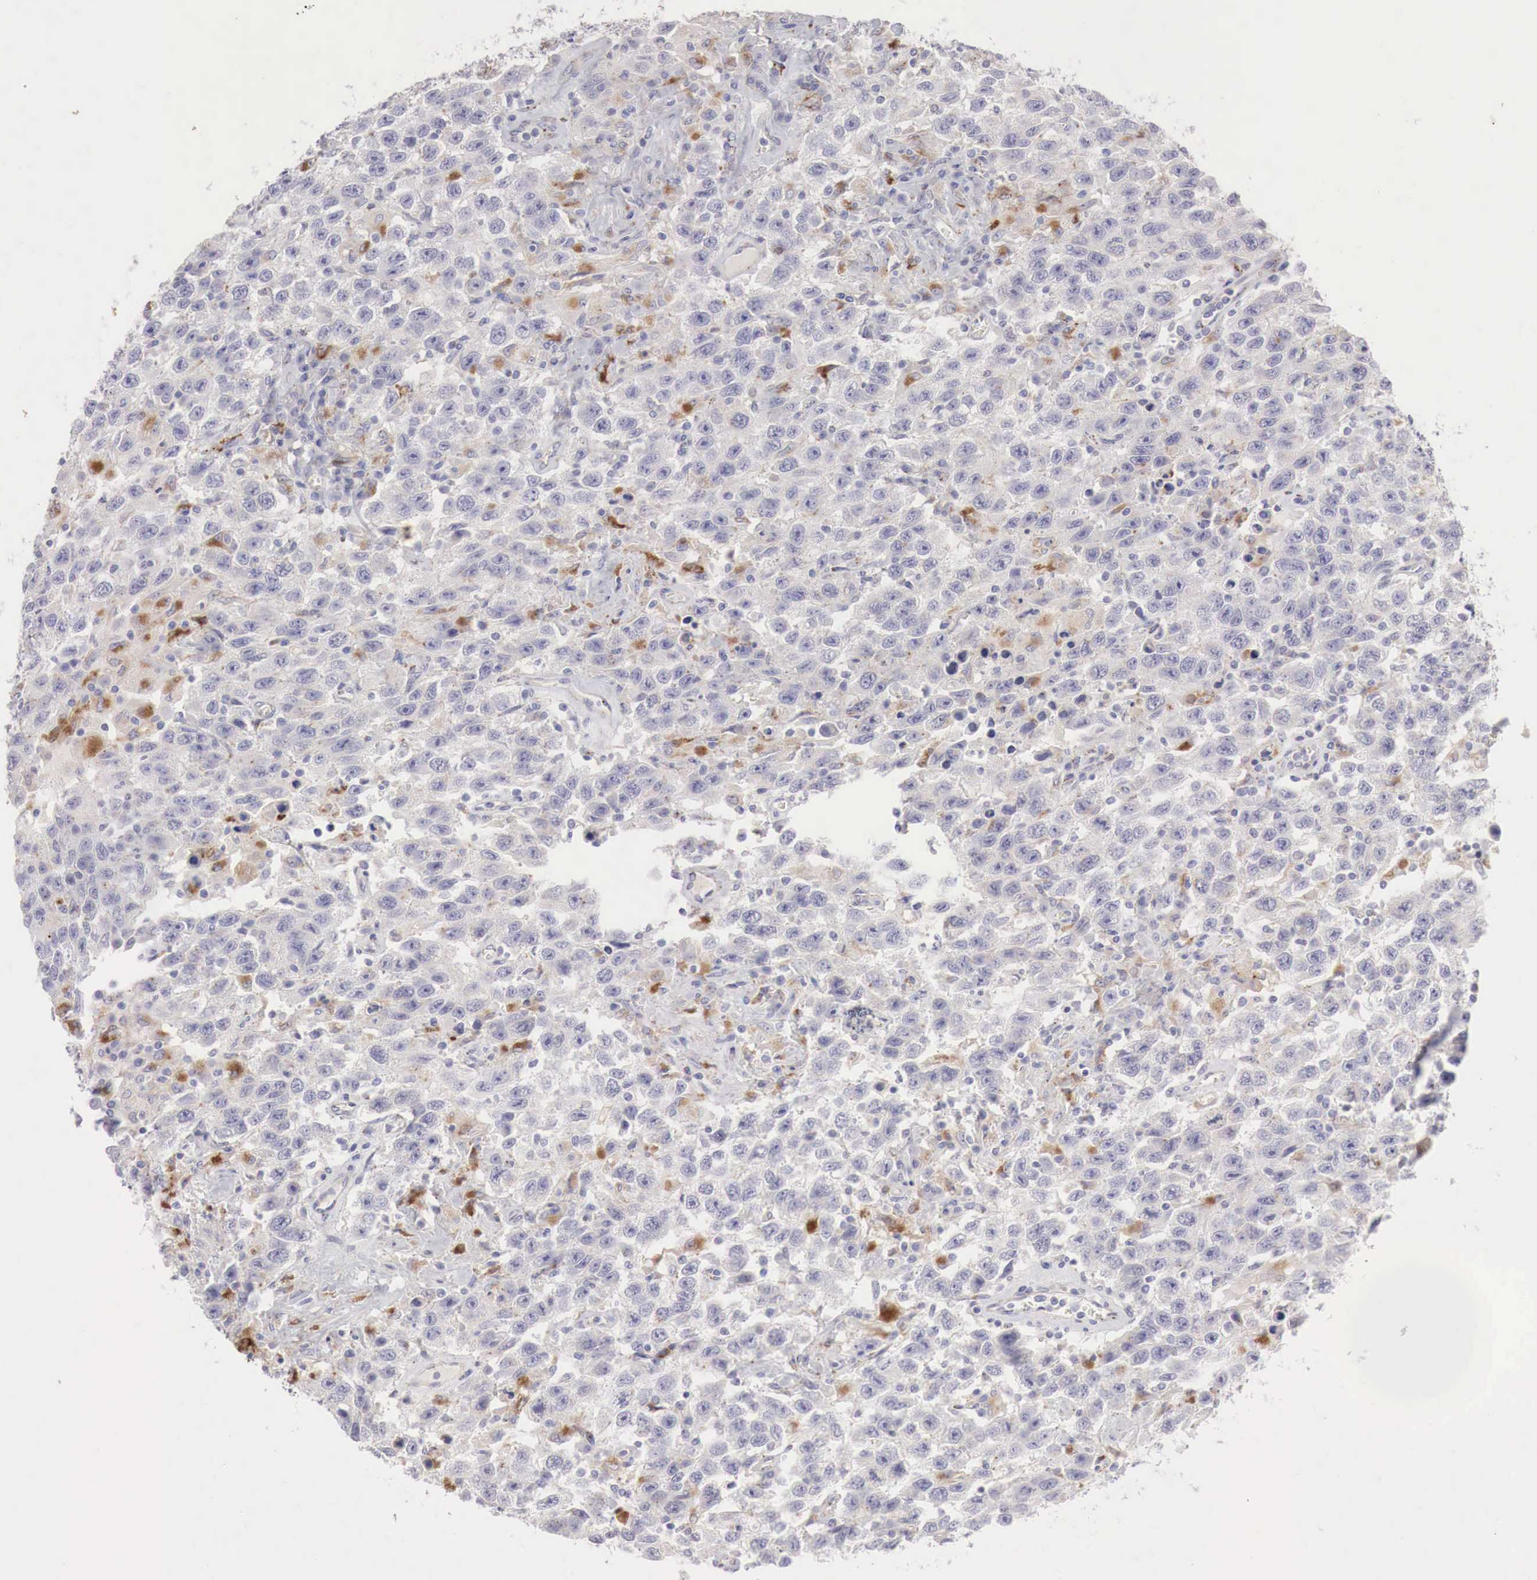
{"staining": {"intensity": "weak", "quantity": "<25%", "location": "cytoplasmic/membranous"}, "tissue": "testis cancer", "cell_type": "Tumor cells", "image_type": "cancer", "snomed": [{"axis": "morphology", "description": "Seminoma, NOS"}, {"axis": "topography", "description": "Testis"}], "caption": "Seminoma (testis) was stained to show a protein in brown. There is no significant staining in tumor cells. The staining is performed using DAB brown chromogen with nuclei counter-stained in using hematoxylin.", "gene": "GLA", "patient": {"sex": "male", "age": 41}}